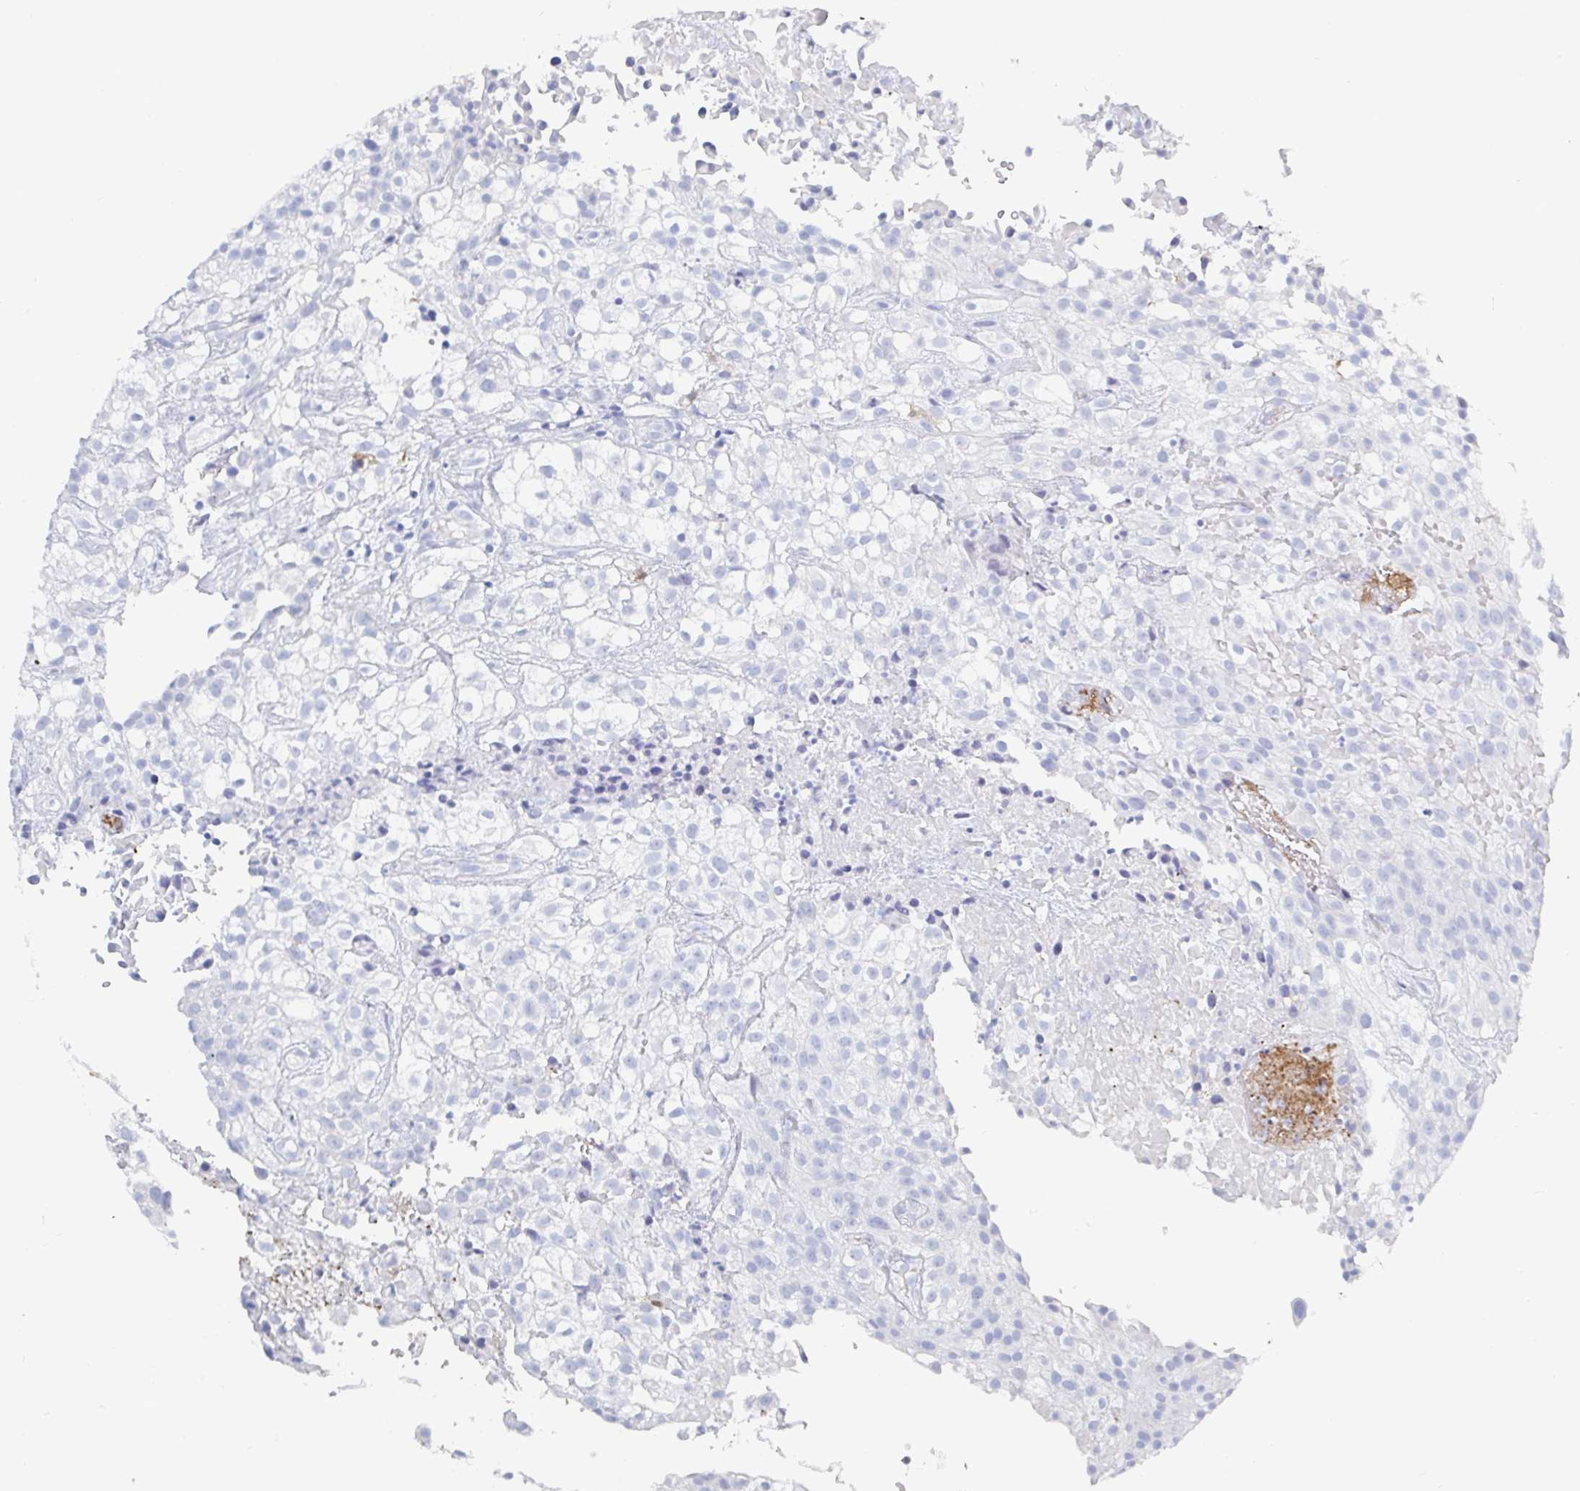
{"staining": {"intensity": "negative", "quantity": "none", "location": "none"}, "tissue": "urothelial cancer", "cell_type": "Tumor cells", "image_type": "cancer", "snomed": [{"axis": "morphology", "description": "Urothelial carcinoma, High grade"}, {"axis": "topography", "description": "Urinary bladder"}], "caption": "Human urothelial cancer stained for a protein using immunohistochemistry reveals no positivity in tumor cells.", "gene": "OR2A4", "patient": {"sex": "male", "age": 56}}